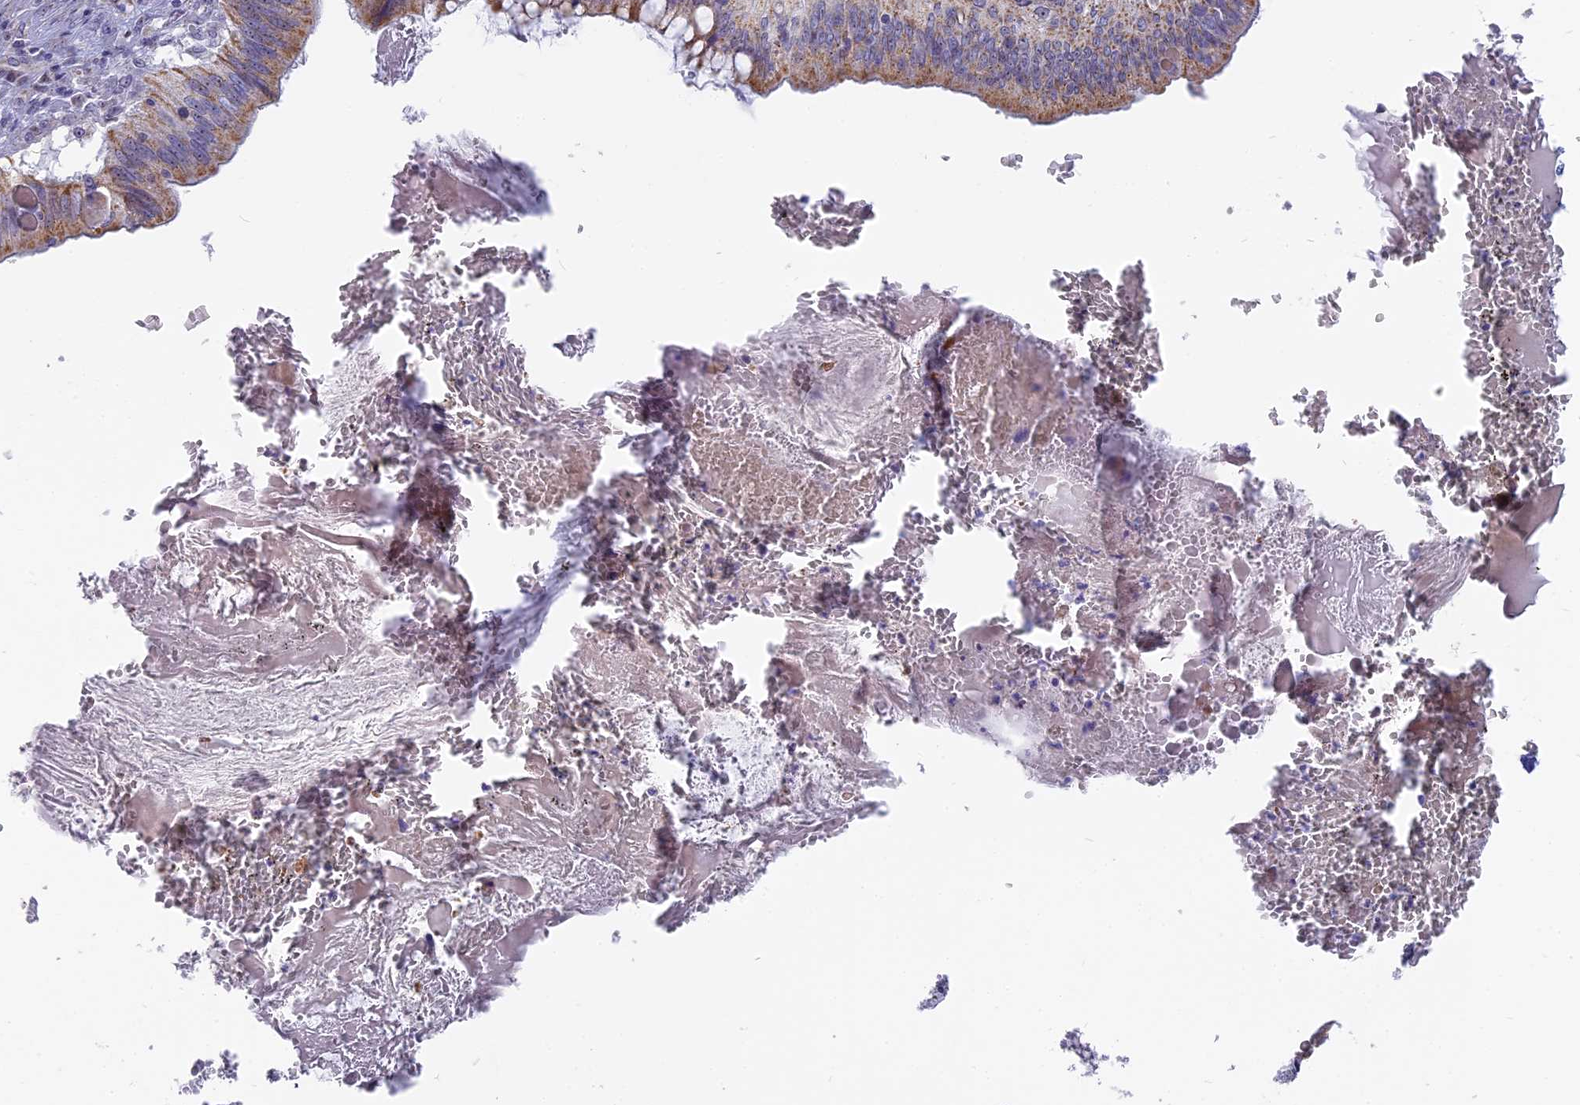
{"staining": {"intensity": "moderate", "quantity": ">75%", "location": "cytoplasmic/membranous"}, "tissue": "cervical cancer", "cell_type": "Tumor cells", "image_type": "cancer", "snomed": [{"axis": "morphology", "description": "Adenocarcinoma, NOS"}, {"axis": "topography", "description": "Cervix"}], "caption": "A histopathology image of cervical cancer (adenocarcinoma) stained for a protein displays moderate cytoplasmic/membranous brown staining in tumor cells.", "gene": "DTWD1", "patient": {"sex": "female", "age": 42}}